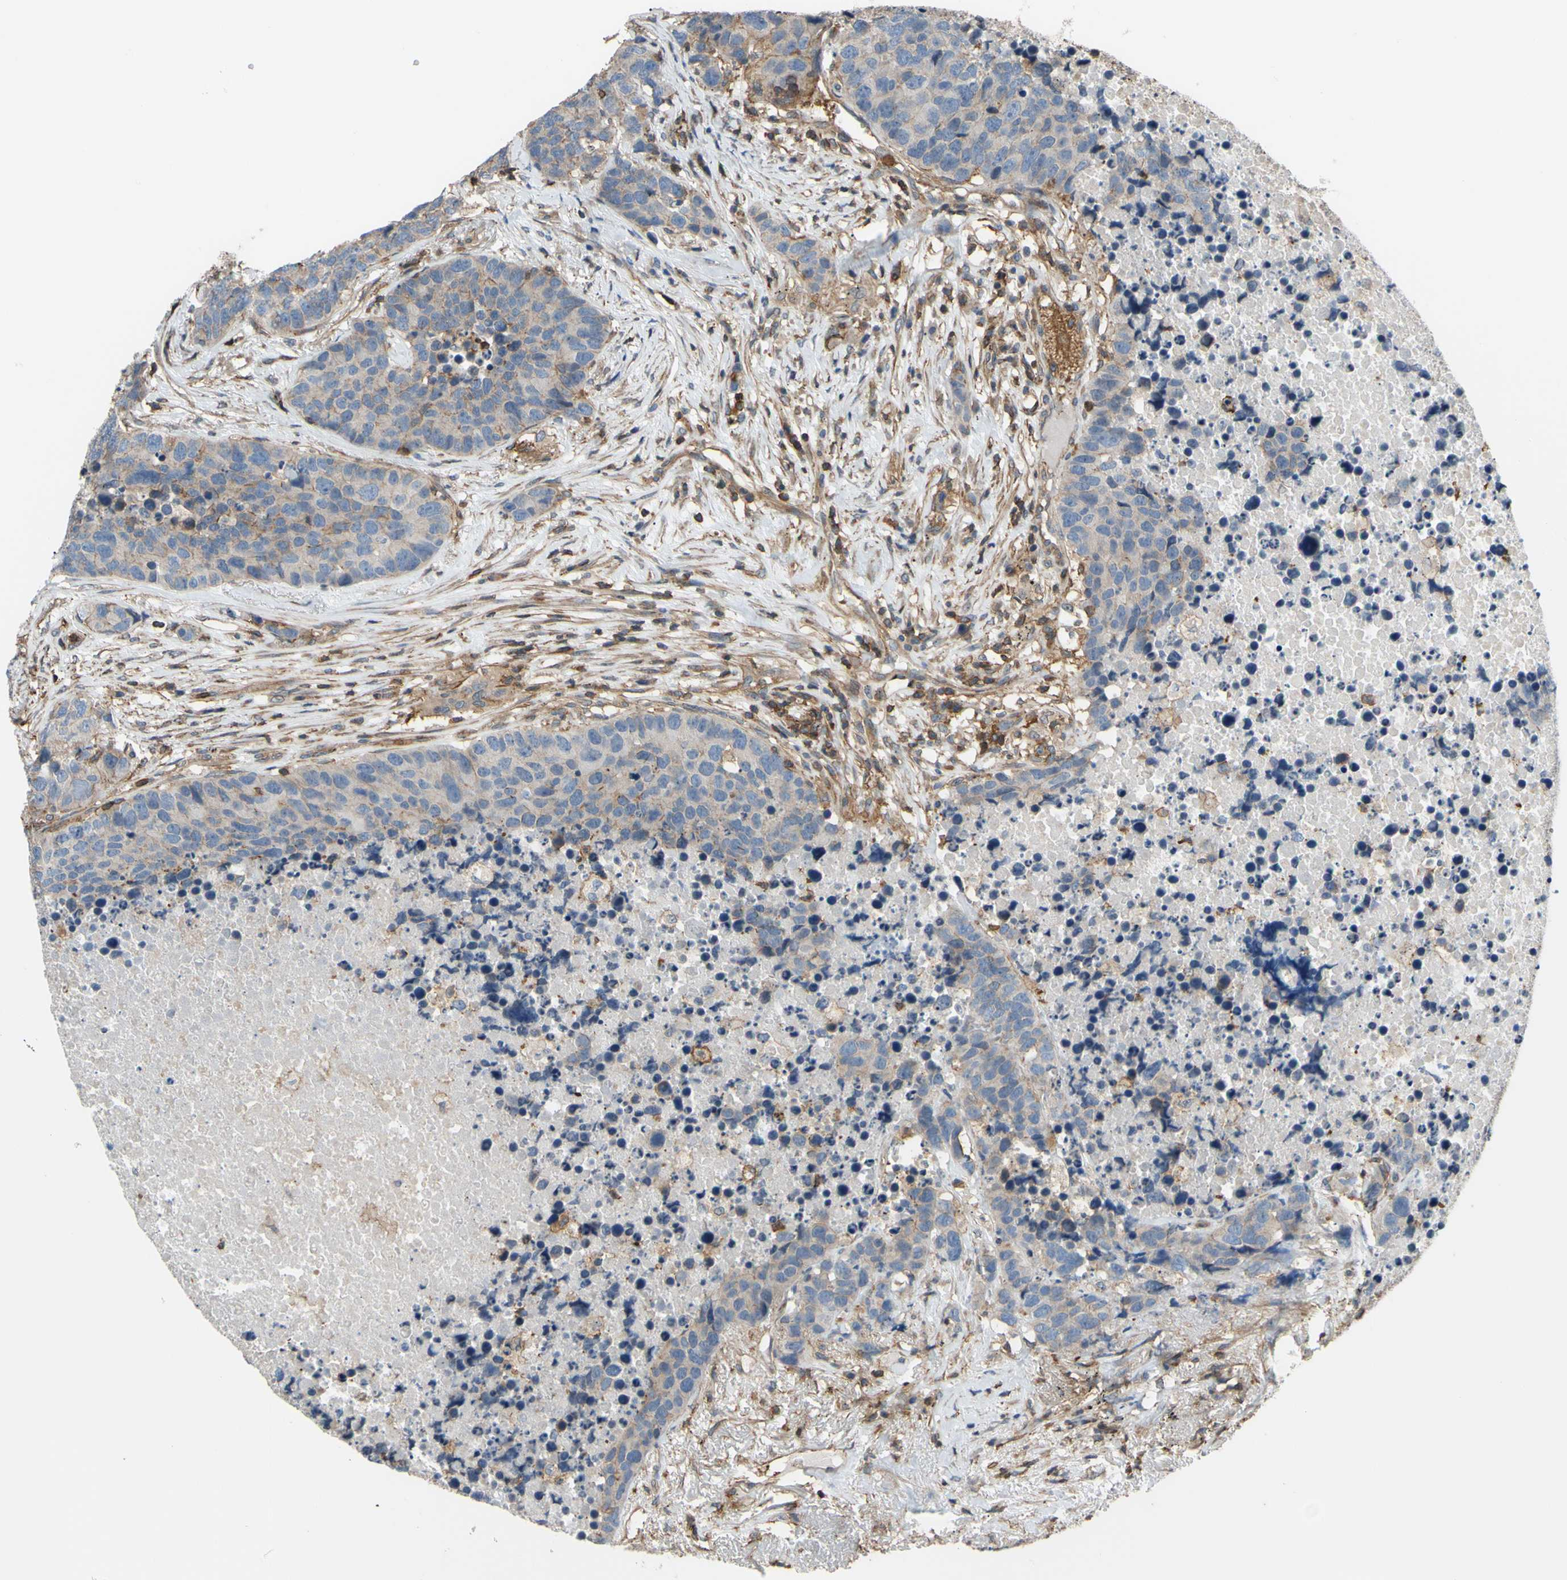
{"staining": {"intensity": "negative", "quantity": "none", "location": "none"}, "tissue": "carcinoid", "cell_type": "Tumor cells", "image_type": "cancer", "snomed": [{"axis": "morphology", "description": "Carcinoid, malignant, NOS"}, {"axis": "topography", "description": "Lung"}], "caption": "Immunohistochemistry (IHC) photomicrograph of neoplastic tissue: human carcinoid (malignant) stained with DAB (3,3'-diaminobenzidine) displays no significant protein staining in tumor cells.", "gene": "ADD3", "patient": {"sex": "male", "age": 60}}